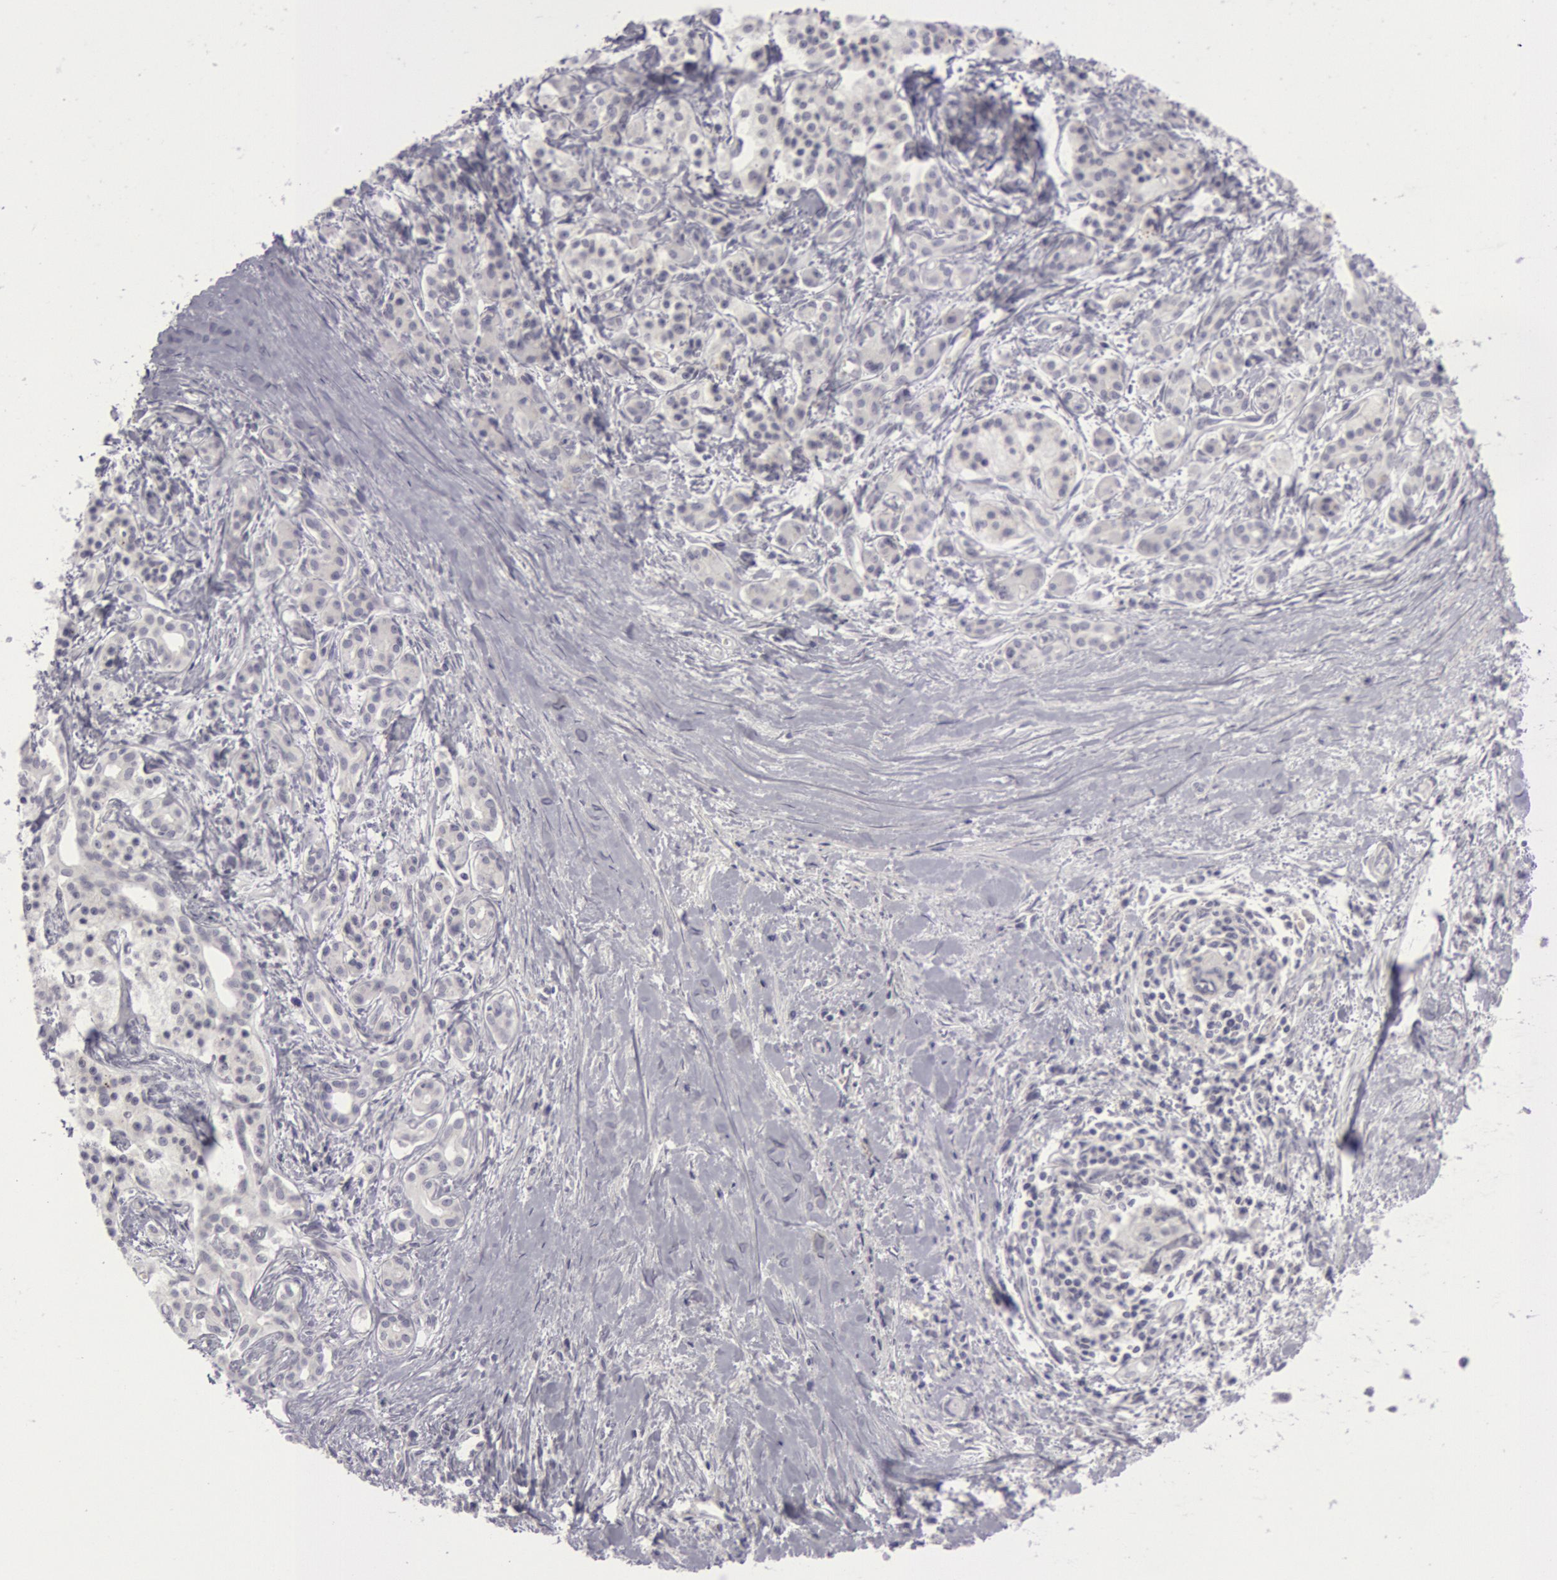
{"staining": {"intensity": "negative", "quantity": "none", "location": "none"}, "tissue": "pancreatic cancer", "cell_type": "Tumor cells", "image_type": "cancer", "snomed": [{"axis": "morphology", "description": "Adenocarcinoma, NOS"}, {"axis": "topography", "description": "Pancreas"}], "caption": "High power microscopy micrograph of an IHC histopathology image of pancreatic cancer (adenocarcinoma), revealing no significant expression in tumor cells. (DAB (3,3'-diaminobenzidine) immunohistochemistry visualized using brightfield microscopy, high magnification).", "gene": "KRT16", "patient": {"sex": "male", "age": 59}}